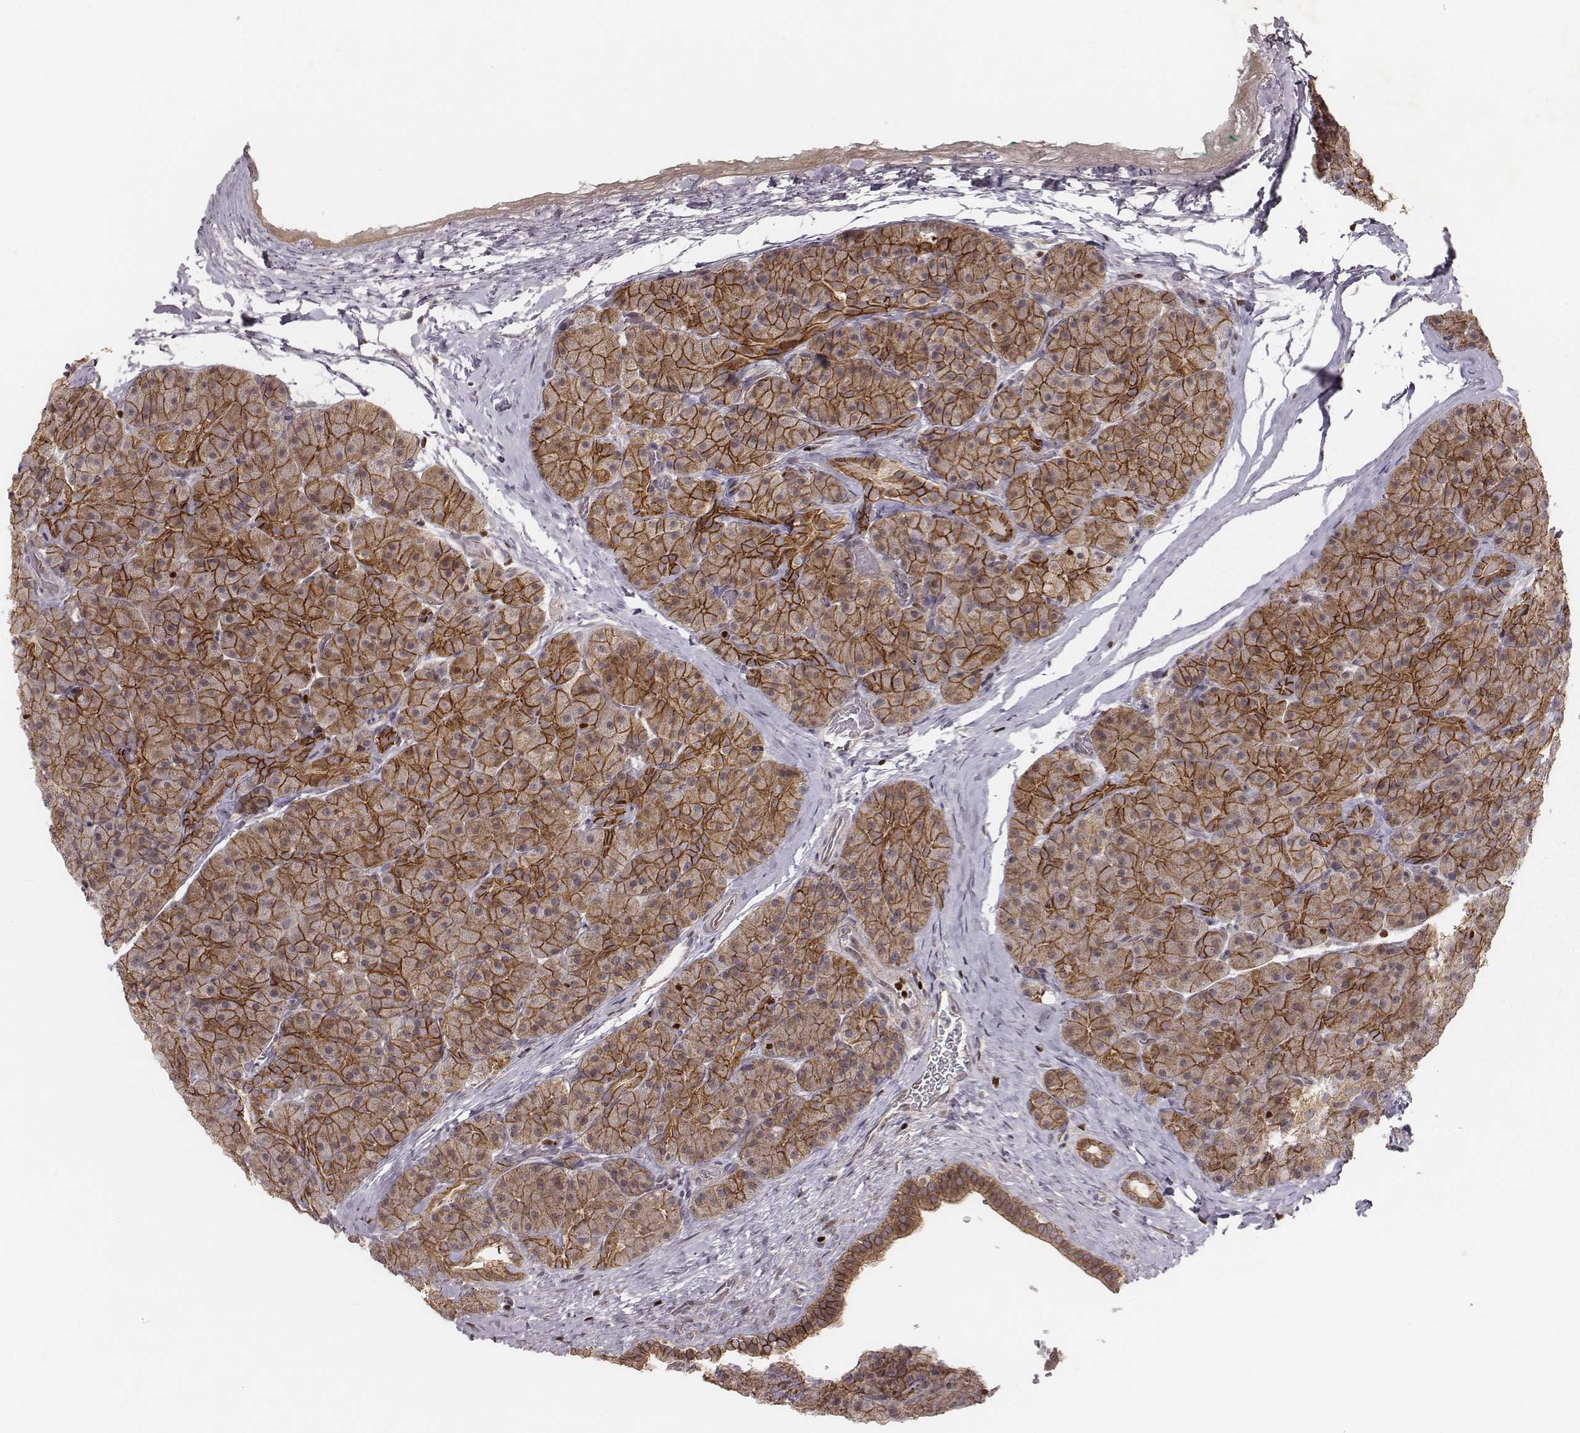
{"staining": {"intensity": "moderate", "quantity": ">75%", "location": "cytoplasmic/membranous"}, "tissue": "pancreas", "cell_type": "Exocrine glandular cells", "image_type": "normal", "snomed": [{"axis": "morphology", "description": "Normal tissue, NOS"}, {"axis": "topography", "description": "Pancreas"}], "caption": "Pancreas stained with IHC reveals moderate cytoplasmic/membranous staining in approximately >75% of exocrine glandular cells.", "gene": "WDR59", "patient": {"sex": "male", "age": 57}}